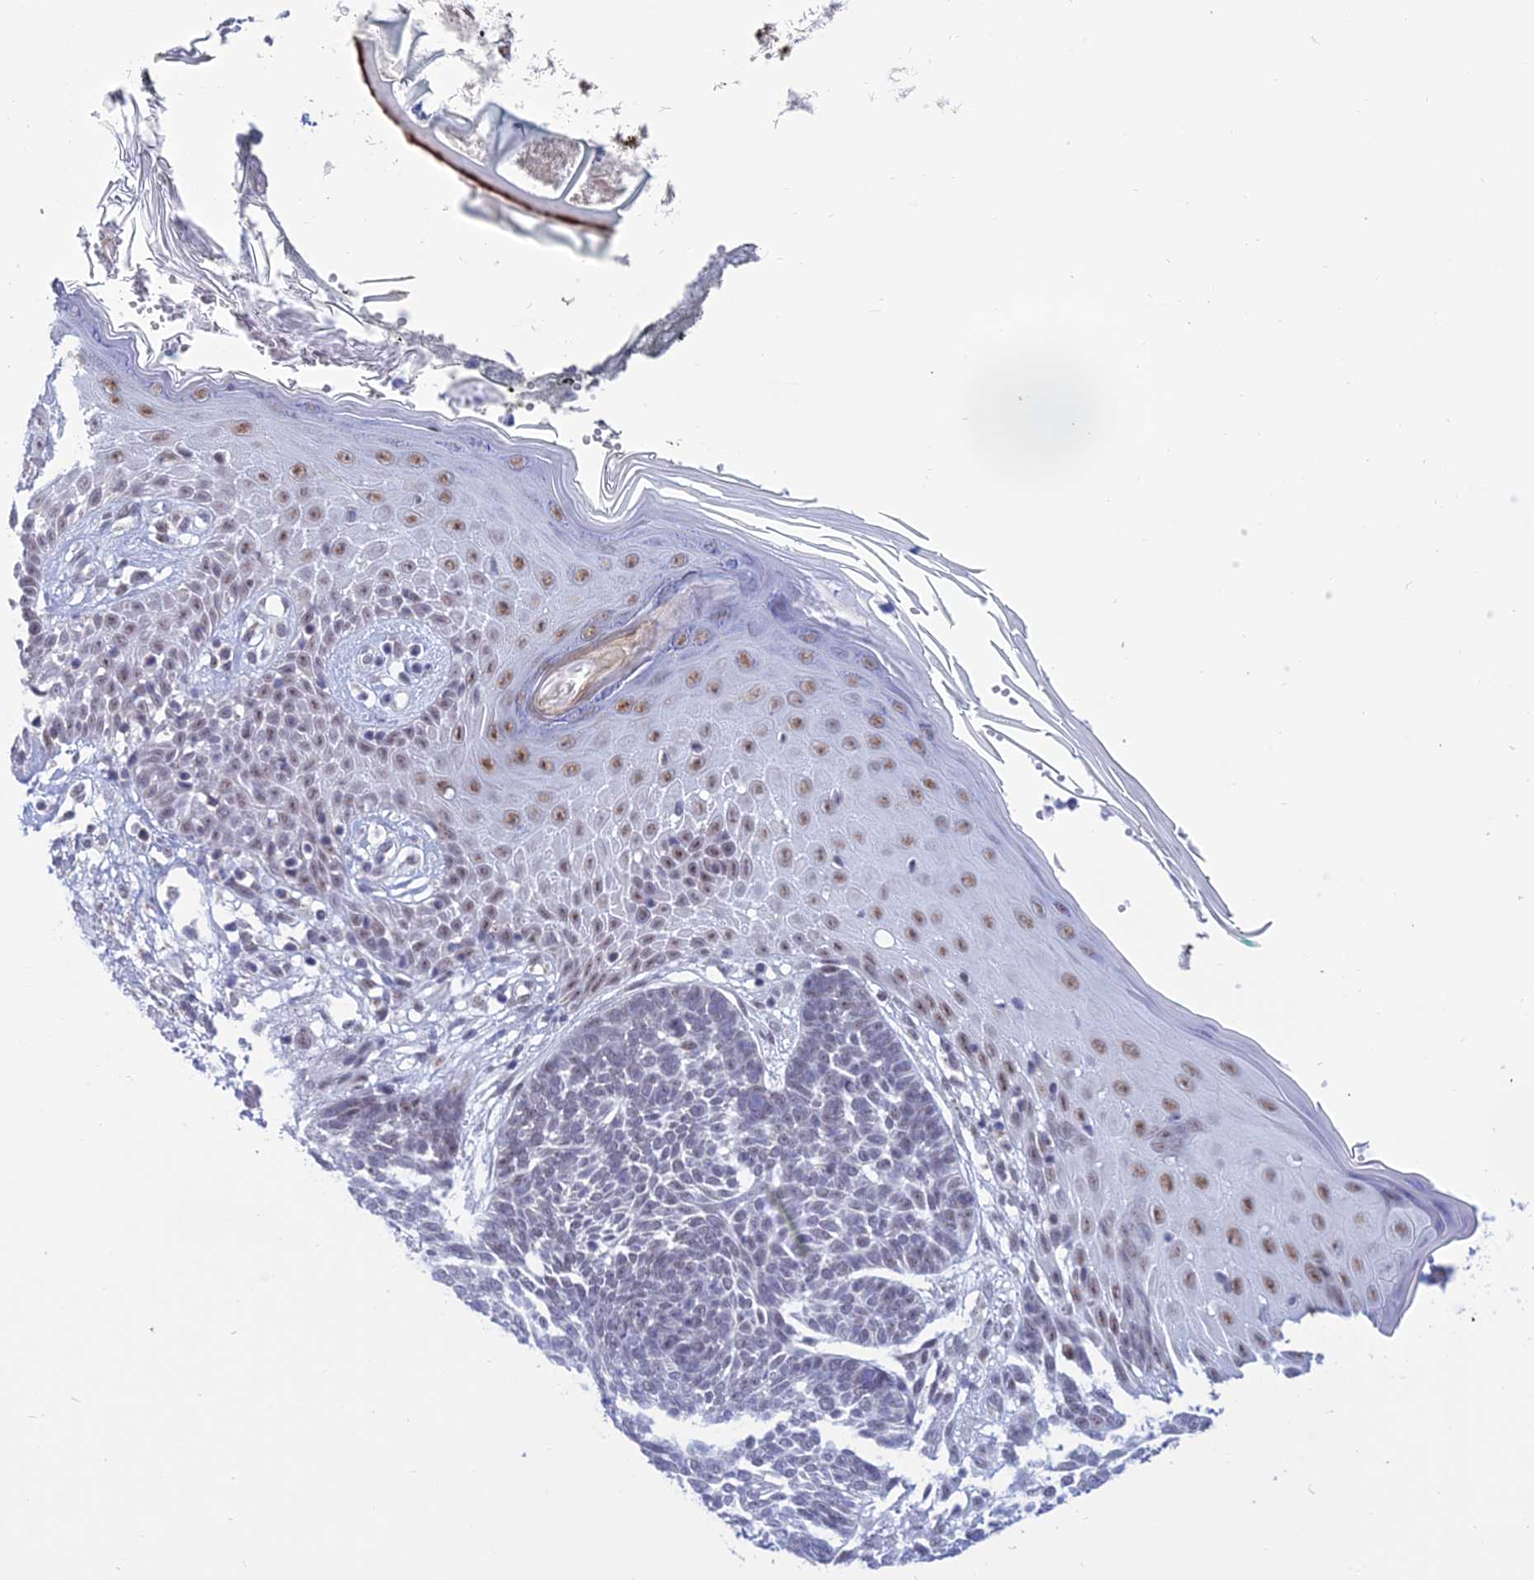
{"staining": {"intensity": "weak", "quantity": "<25%", "location": "nuclear"}, "tissue": "skin cancer", "cell_type": "Tumor cells", "image_type": "cancer", "snomed": [{"axis": "morphology", "description": "Normal tissue, NOS"}, {"axis": "morphology", "description": "Basal cell carcinoma"}, {"axis": "topography", "description": "Skin"}], "caption": "This micrograph is of basal cell carcinoma (skin) stained with immunohistochemistry (IHC) to label a protein in brown with the nuclei are counter-stained blue. There is no expression in tumor cells.", "gene": "KLF14", "patient": {"sex": "male", "age": 64}}